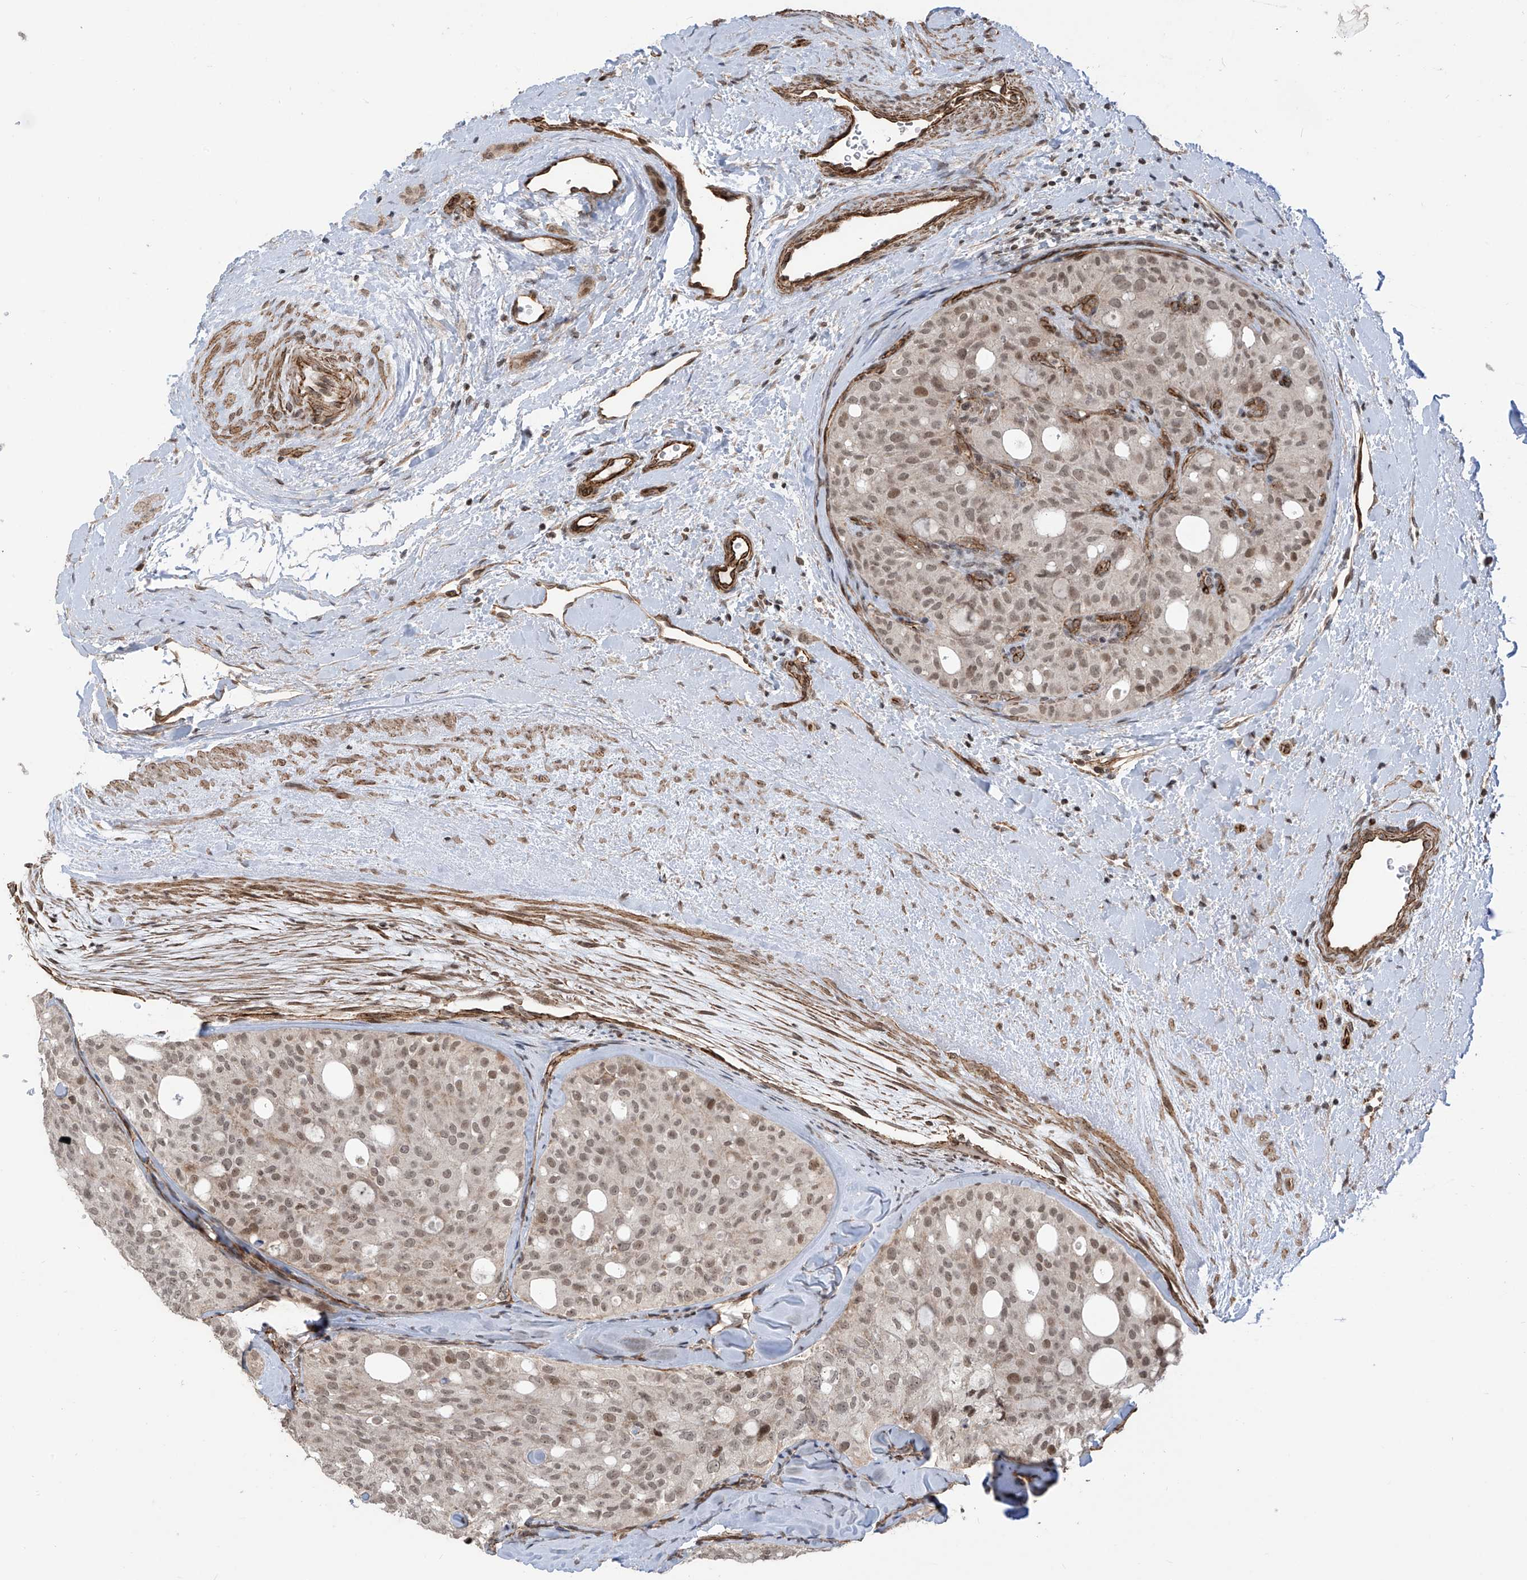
{"staining": {"intensity": "weak", "quantity": ">75%", "location": "nuclear"}, "tissue": "thyroid cancer", "cell_type": "Tumor cells", "image_type": "cancer", "snomed": [{"axis": "morphology", "description": "Follicular adenoma carcinoma, NOS"}, {"axis": "topography", "description": "Thyroid gland"}], "caption": "Protein expression by immunohistochemistry (IHC) shows weak nuclear staining in approximately >75% of tumor cells in thyroid cancer (follicular adenoma carcinoma).", "gene": "METAP1D", "patient": {"sex": "male", "age": 75}}